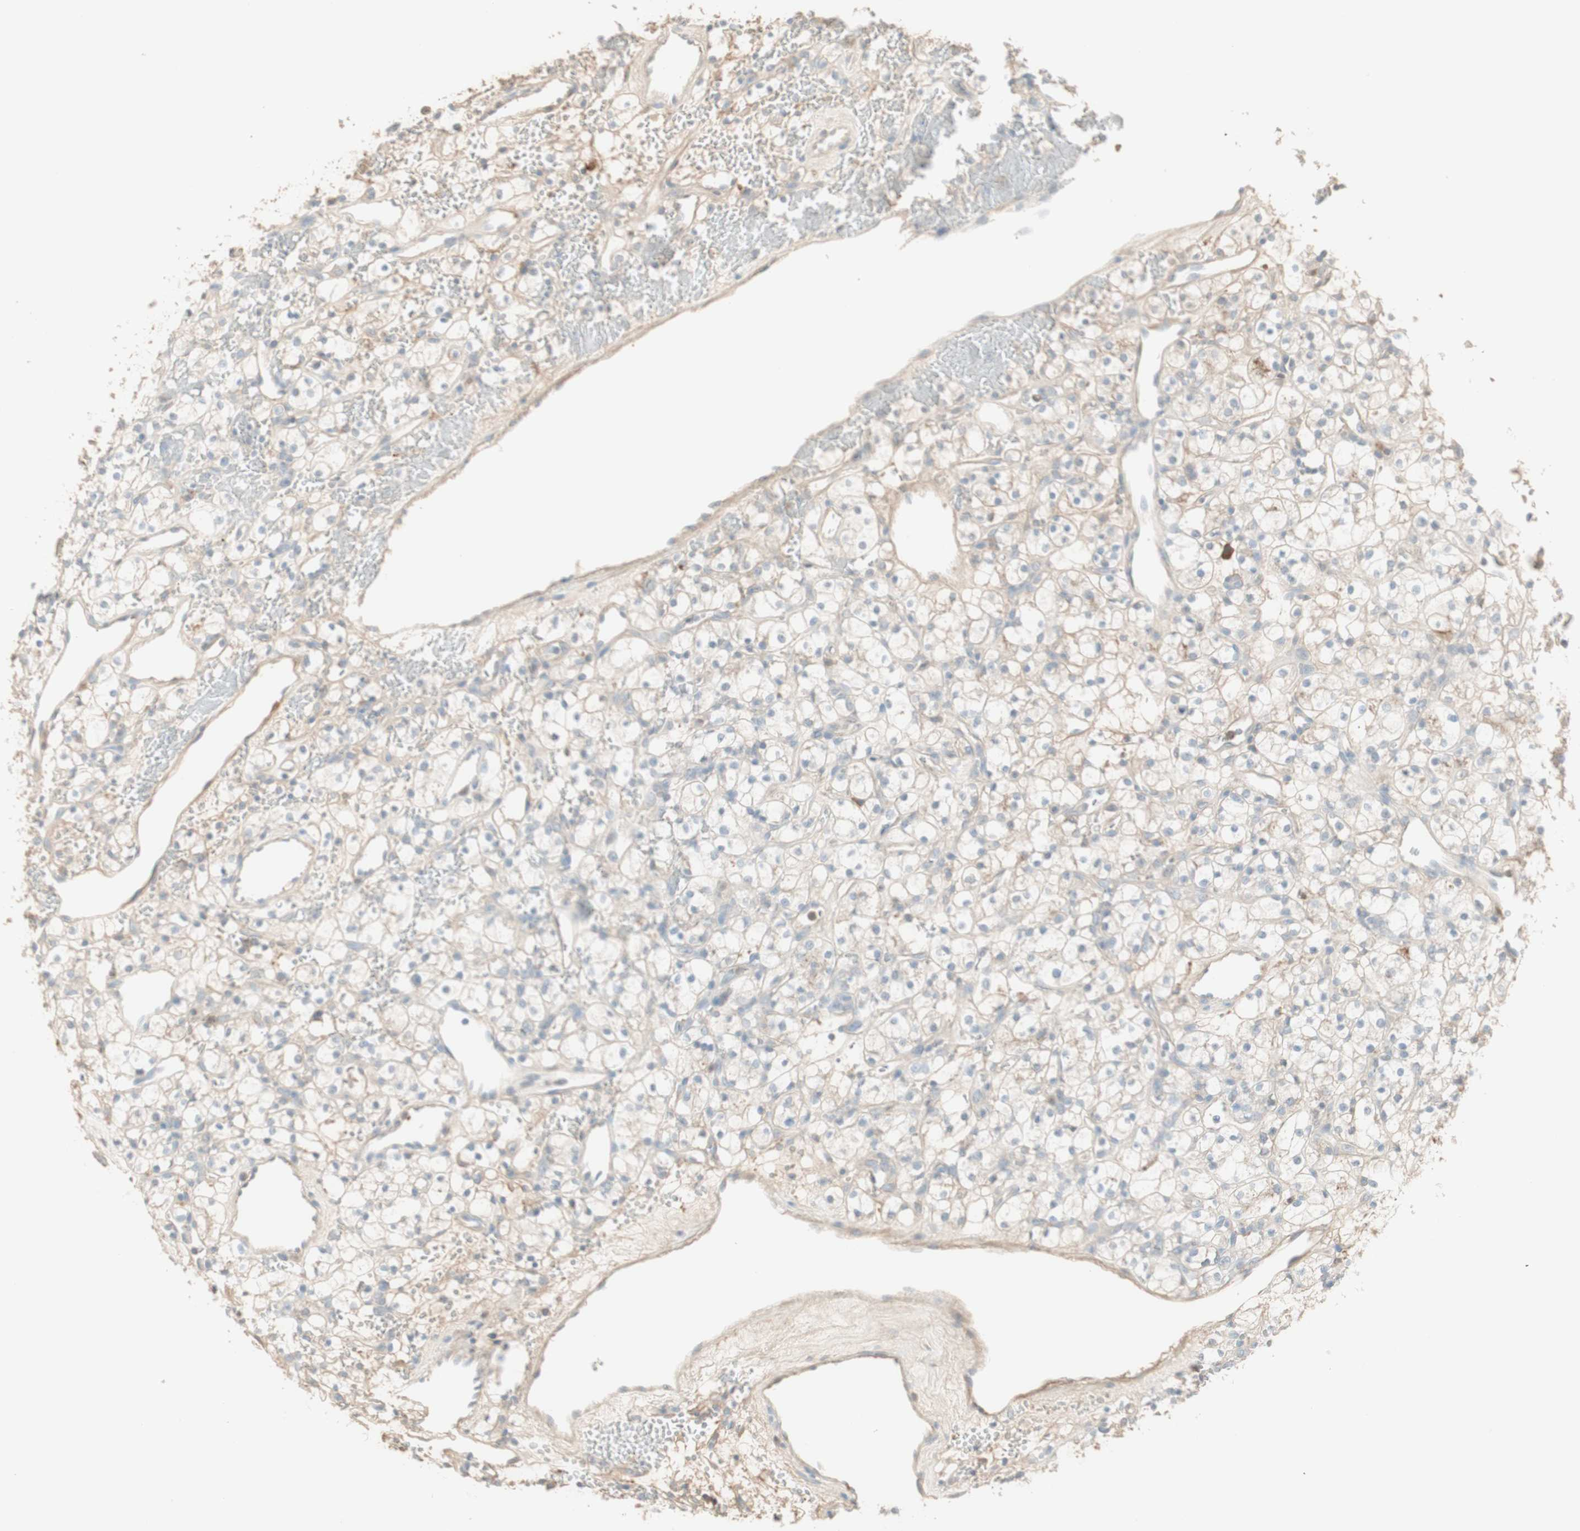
{"staining": {"intensity": "negative", "quantity": "none", "location": "none"}, "tissue": "renal cancer", "cell_type": "Tumor cells", "image_type": "cancer", "snomed": [{"axis": "morphology", "description": "Adenocarcinoma, NOS"}, {"axis": "topography", "description": "Kidney"}], "caption": "Image shows no significant protein positivity in tumor cells of renal cancer.", "gene": "IFNG", "patient": {"sex": "female", "age": 60}}